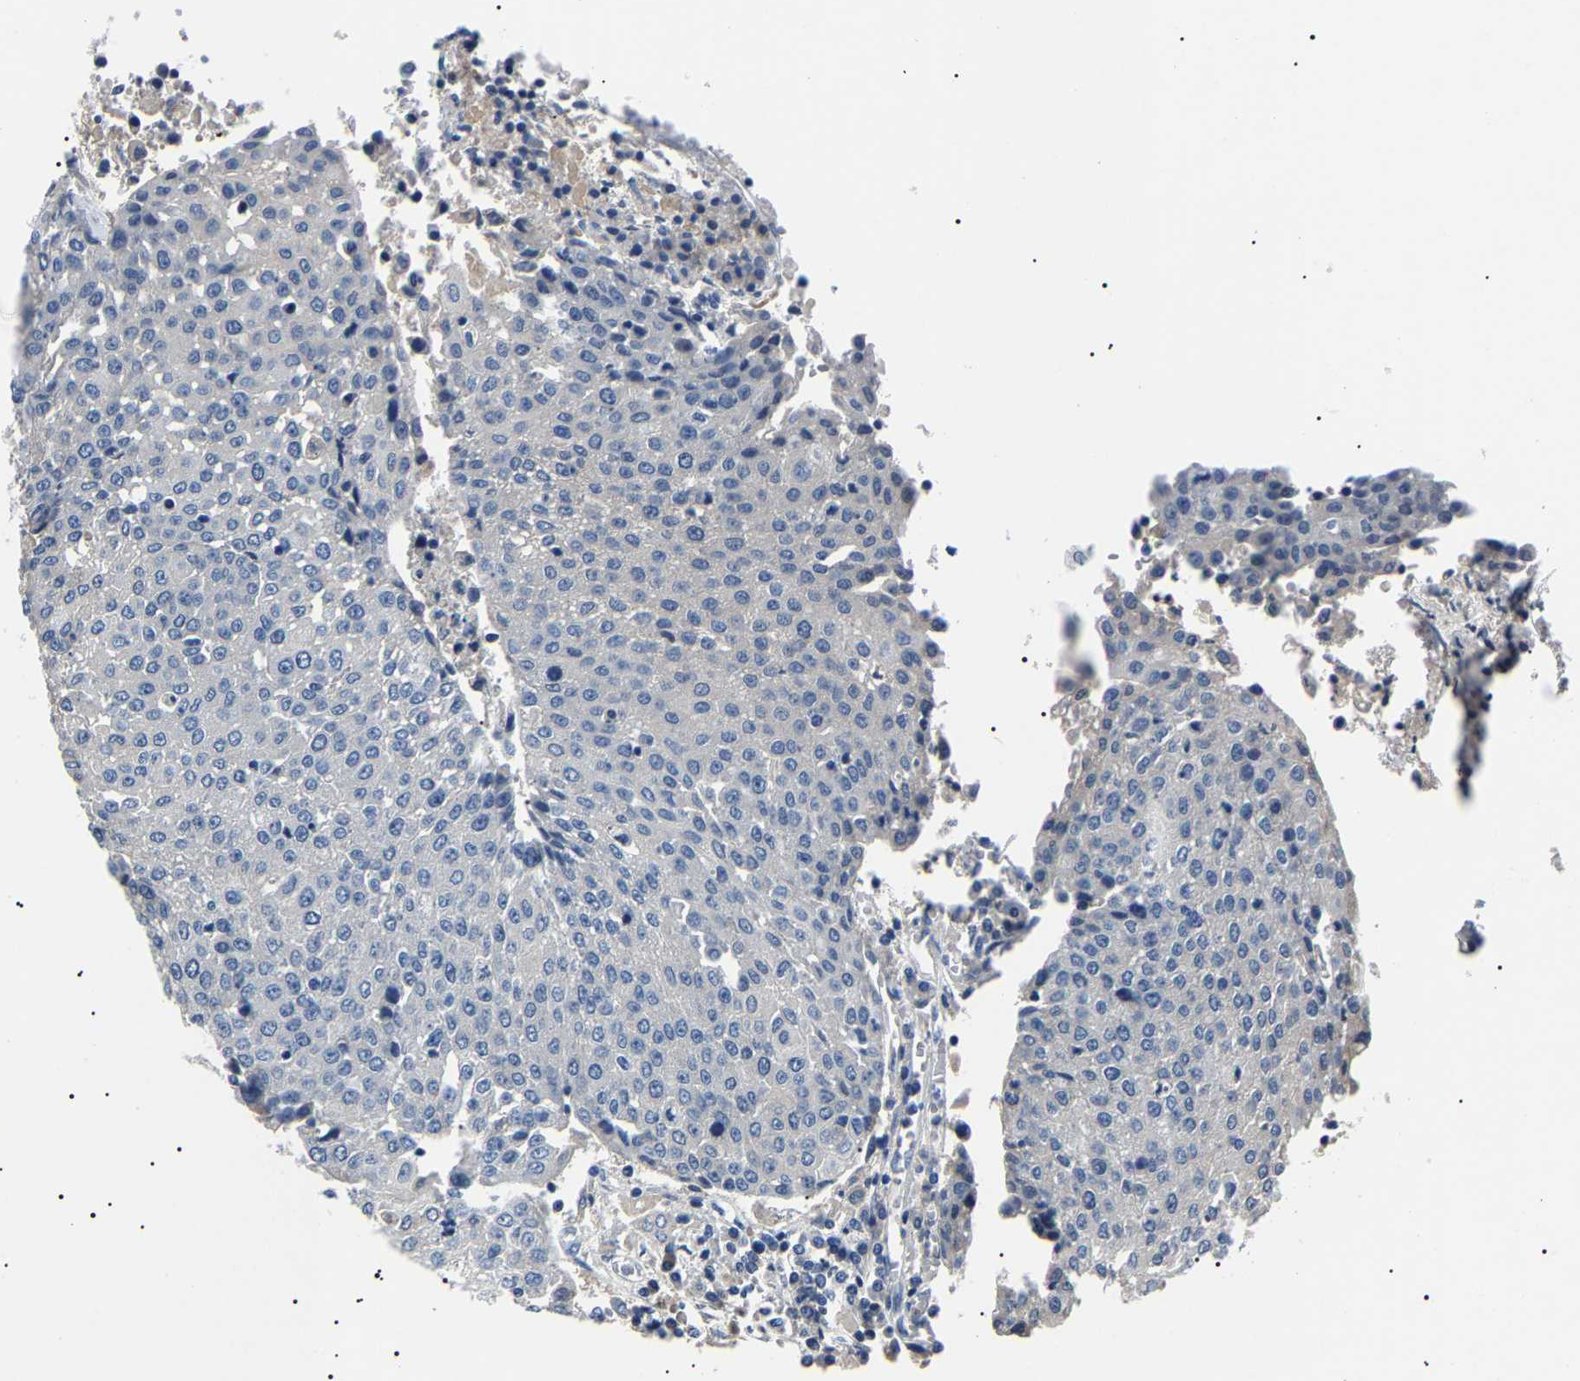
{"staining": {"intensity": "negative", "quantity": "none", "location": "none"}, "tissue": "urothelial cancer", "cell_type": "Tumor cells", "image_type": "cancer", "snomed": [{"axis": "morphology", "description": "Urothelial carcinoma, High grade"}, {"axis": "topography", "description": "Urinary bladder"}], "caption": "Tumor cells show no significant protein positivity in urothelial cancer. (DAB (3,3'-diaminobenzidine) IHC visualized using brightfield microscopy, high magnification).", "gene": "KLK15", "patient": {"sex": "female", "age": 85}}